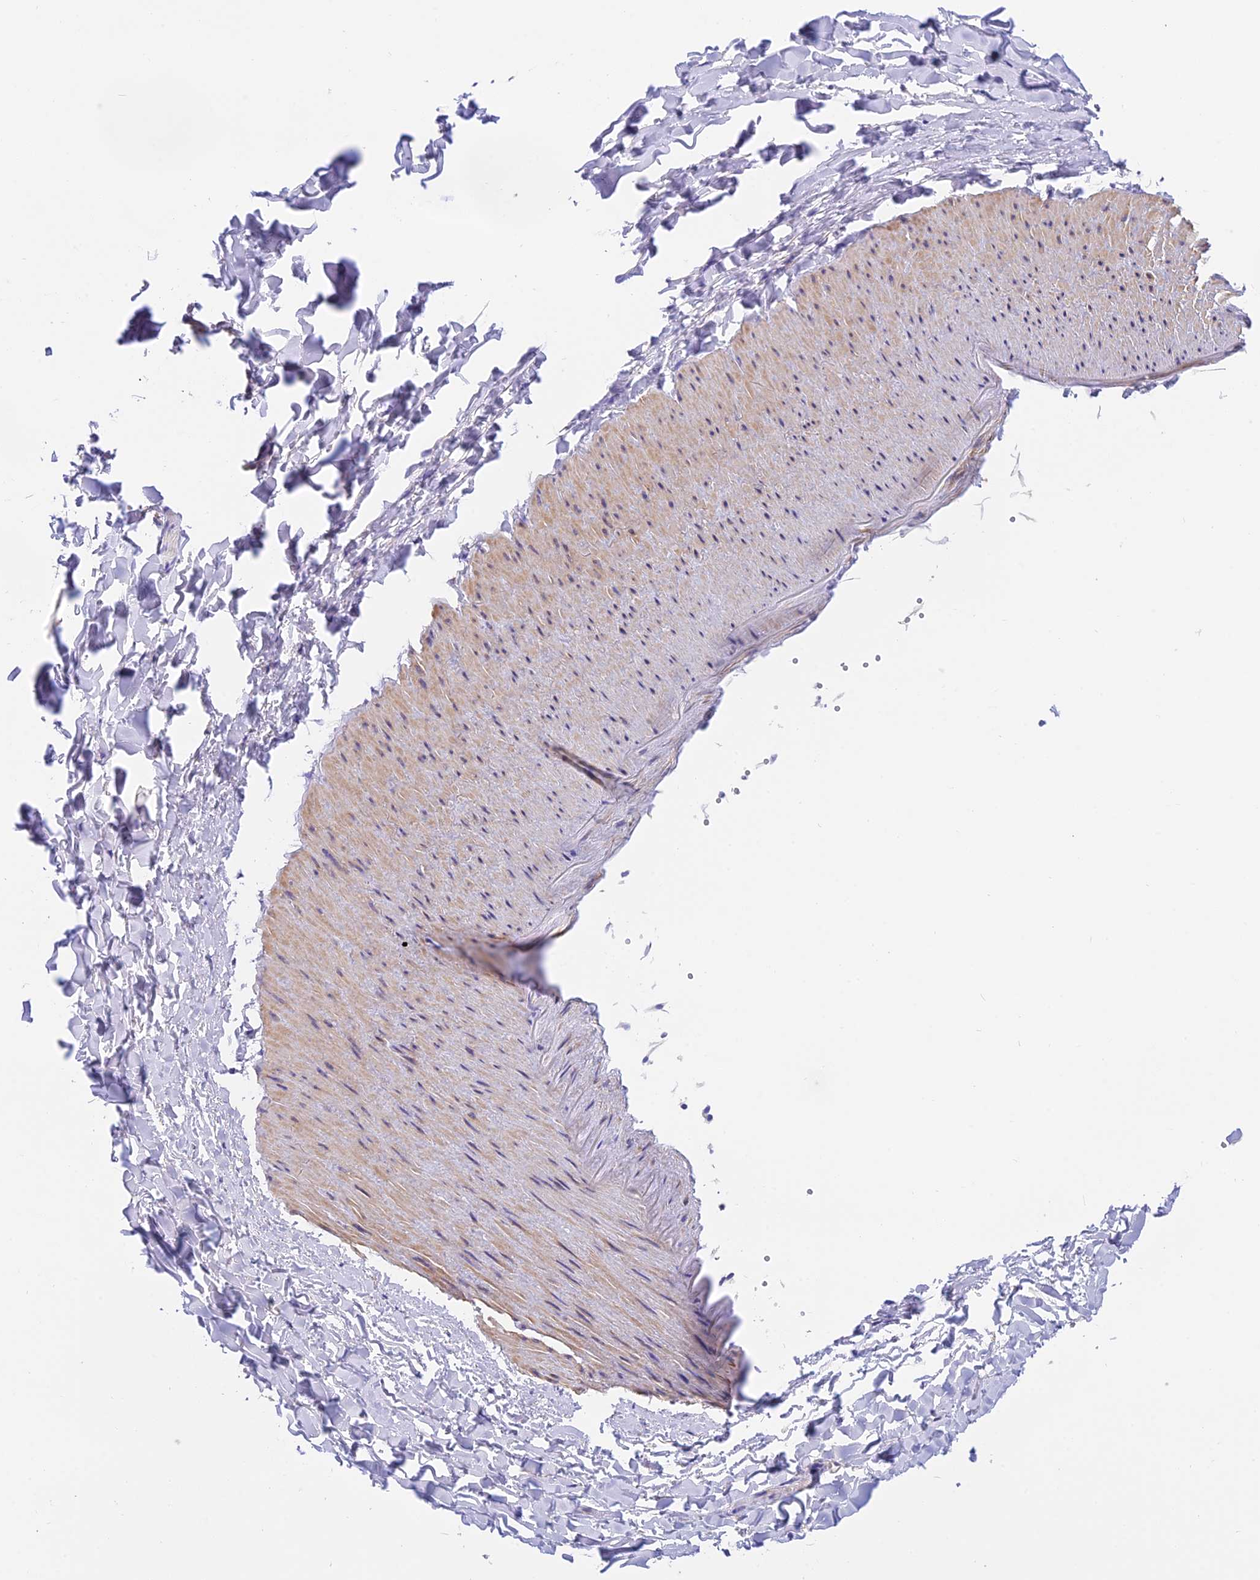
{"staining": {"intensity": "negative", "quantity": "none", "location": "none"}, "tissue": "adipose tissue", "cell_type": "Adipocytes", "image_type": "normal", "snomed": [{"axis": "morphology", "description": "Normal tissue, NOS"}, {"axis": "topography", "description": "Gallbladder"}, {"axis": "topography", "description": "Peripheral nerve tissue"}], "caption": "IHC of benign human adipose tissue demonstrates no staining in adipocytes.", "gene": "LPXN", "patient": {"sex": "male", "age": 38}}